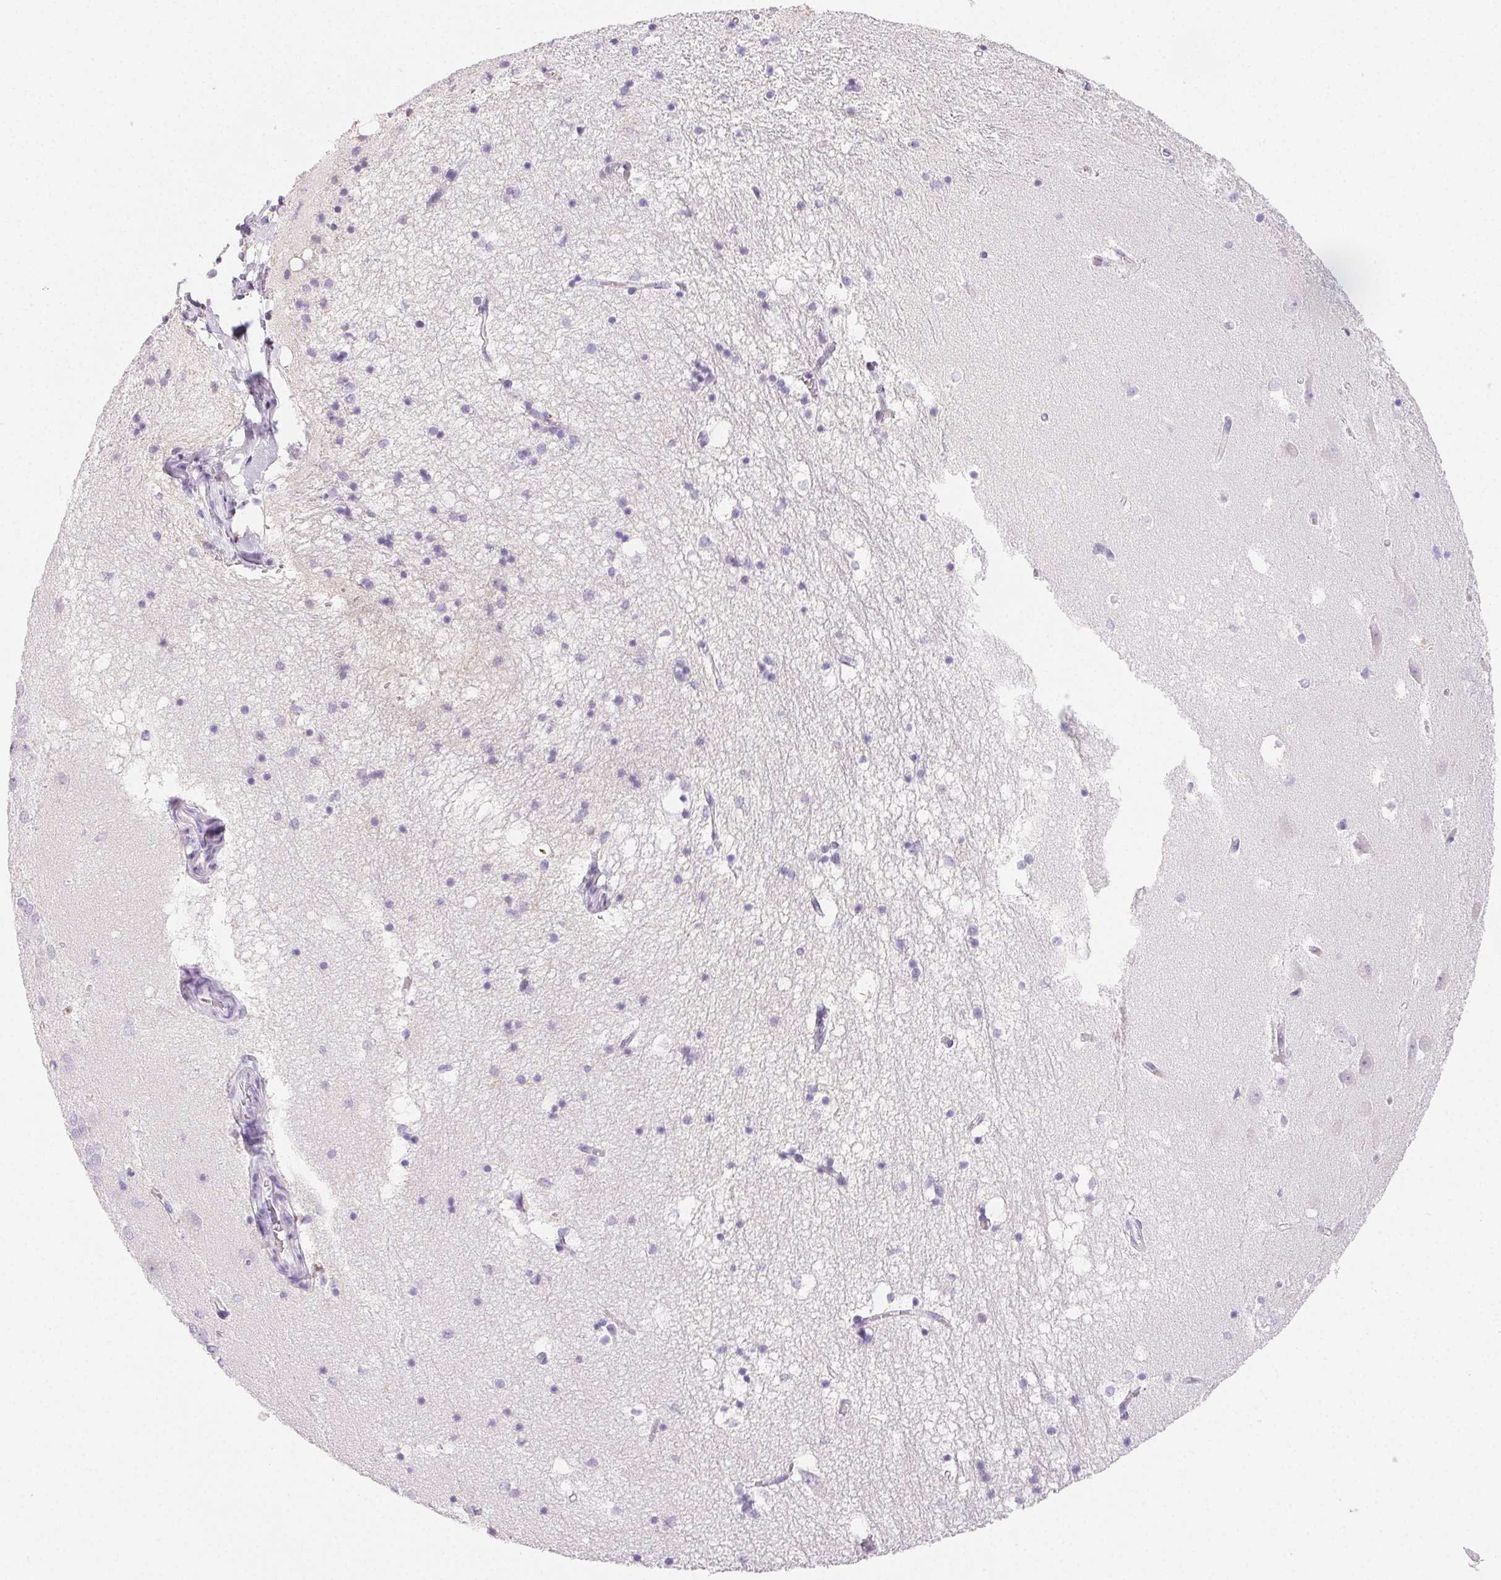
{"staining": {"intensity": "negative", "quantity": "none", "location": "none"}, "tissue": "hippocampus", "cell_type": "Glial cells", "image_type": "normal", "snomed": [{"axis": "morphology", "description": "Normal tissue, NOS"}, {"axis": "topography", "description": "Hippocampus"}], "caption": "Protein analysis of normal hippocampus exhibits no significant staining in glial cells. (Stains: DAB (3,3'-diaminobenzidine) immunohistochemistry (IHC) with hematoxylin counter stain, Microscopy: brightfield microscopy at high magnification).", "gene": "PADI4", "patient": {"sex": "male", "age": 58}}